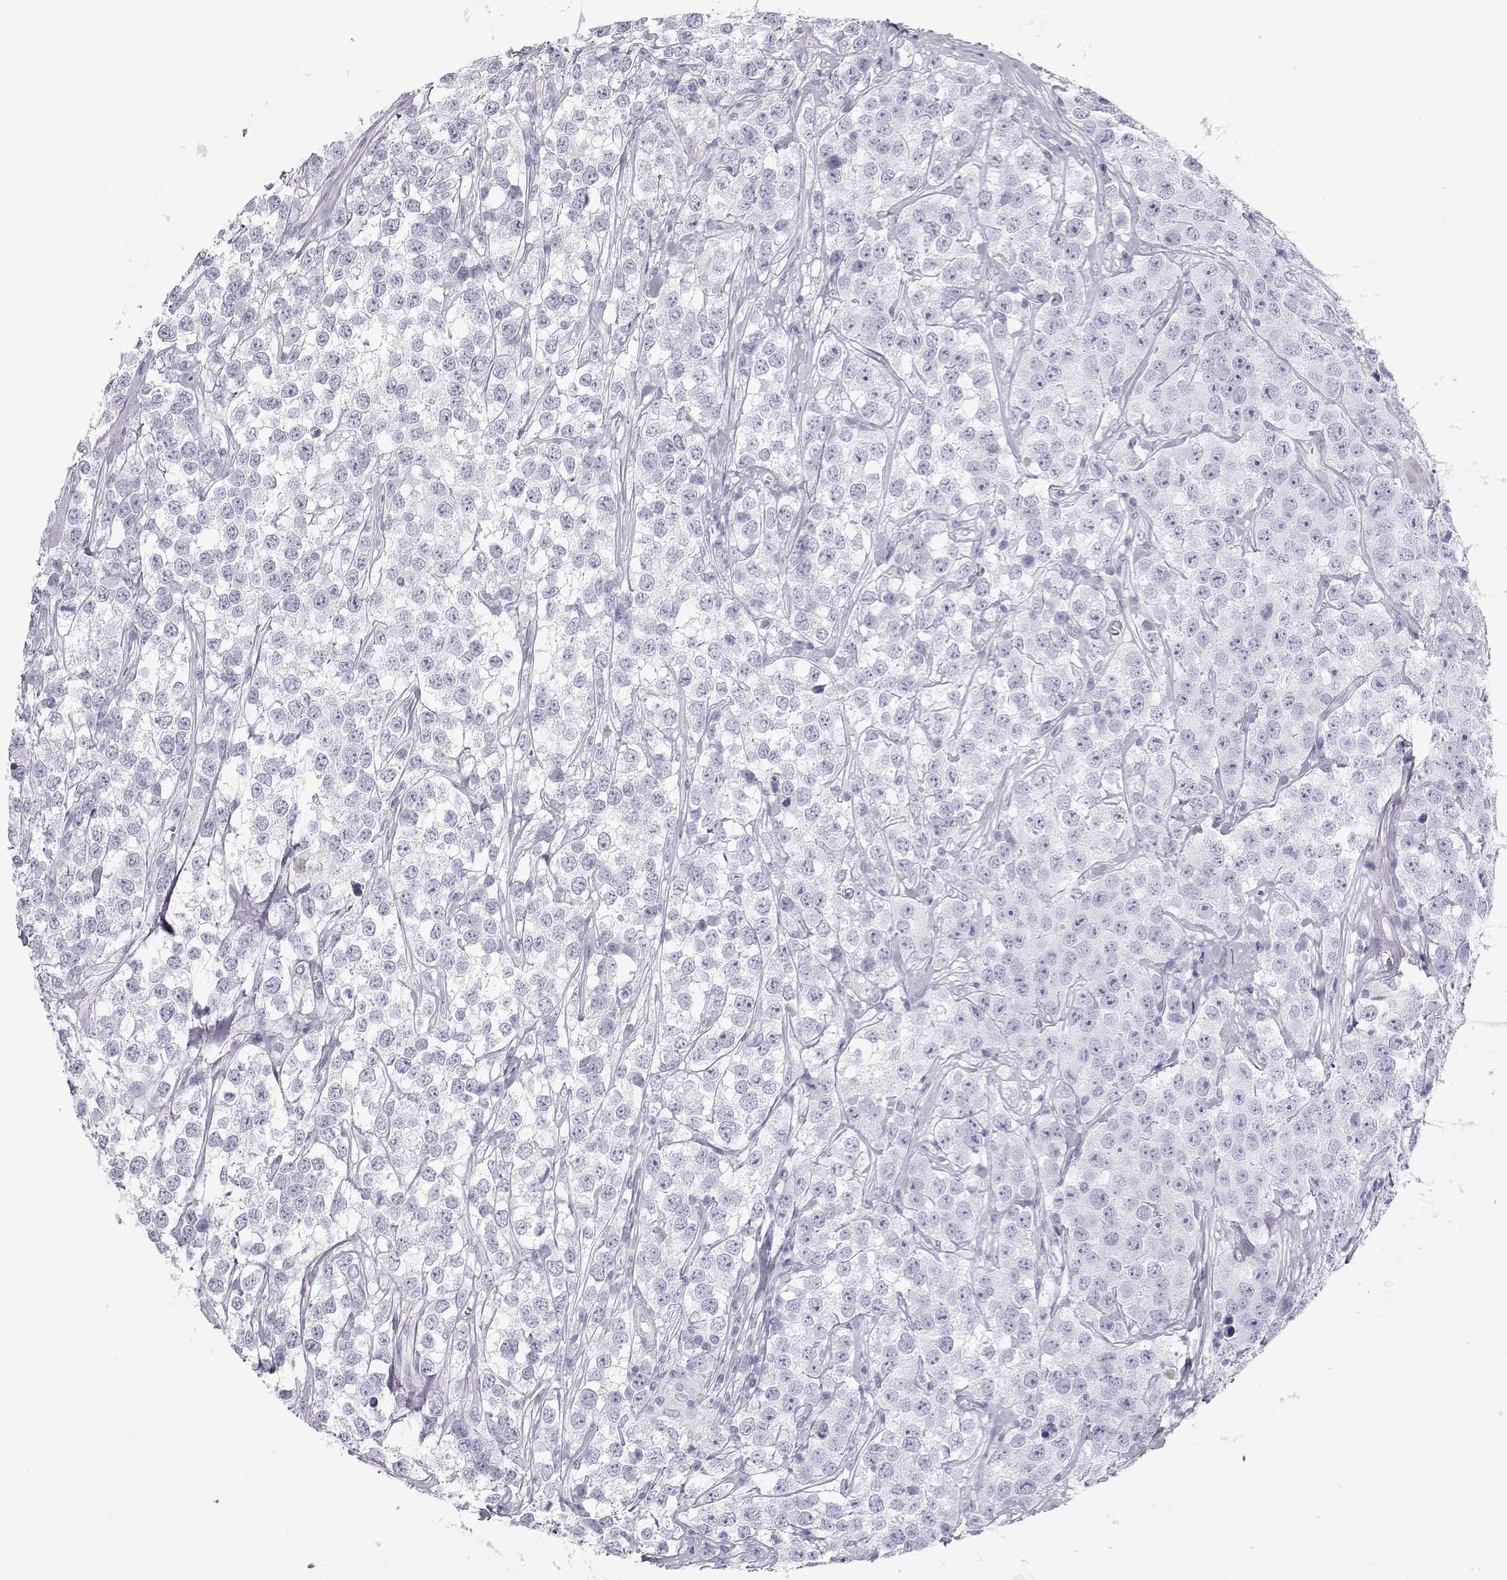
{"staining": {"intensity": "negative", "quantity": "none", "location": "none"}, "tissue": "testis cancer", "cell_type": "Tumor cells", "image_type": "cancer", "snomed": [{"axis": "morphology", "description": "Seminoma, NOS"}, {"axis": "topography", "description": "Testis"}], "caption": "Seminoma (testis) was stained to show a protein in brown. There is no significant staining in tumor cells.", "gene": "GPR26", "patient": {"sex": "male", "age": 59}}